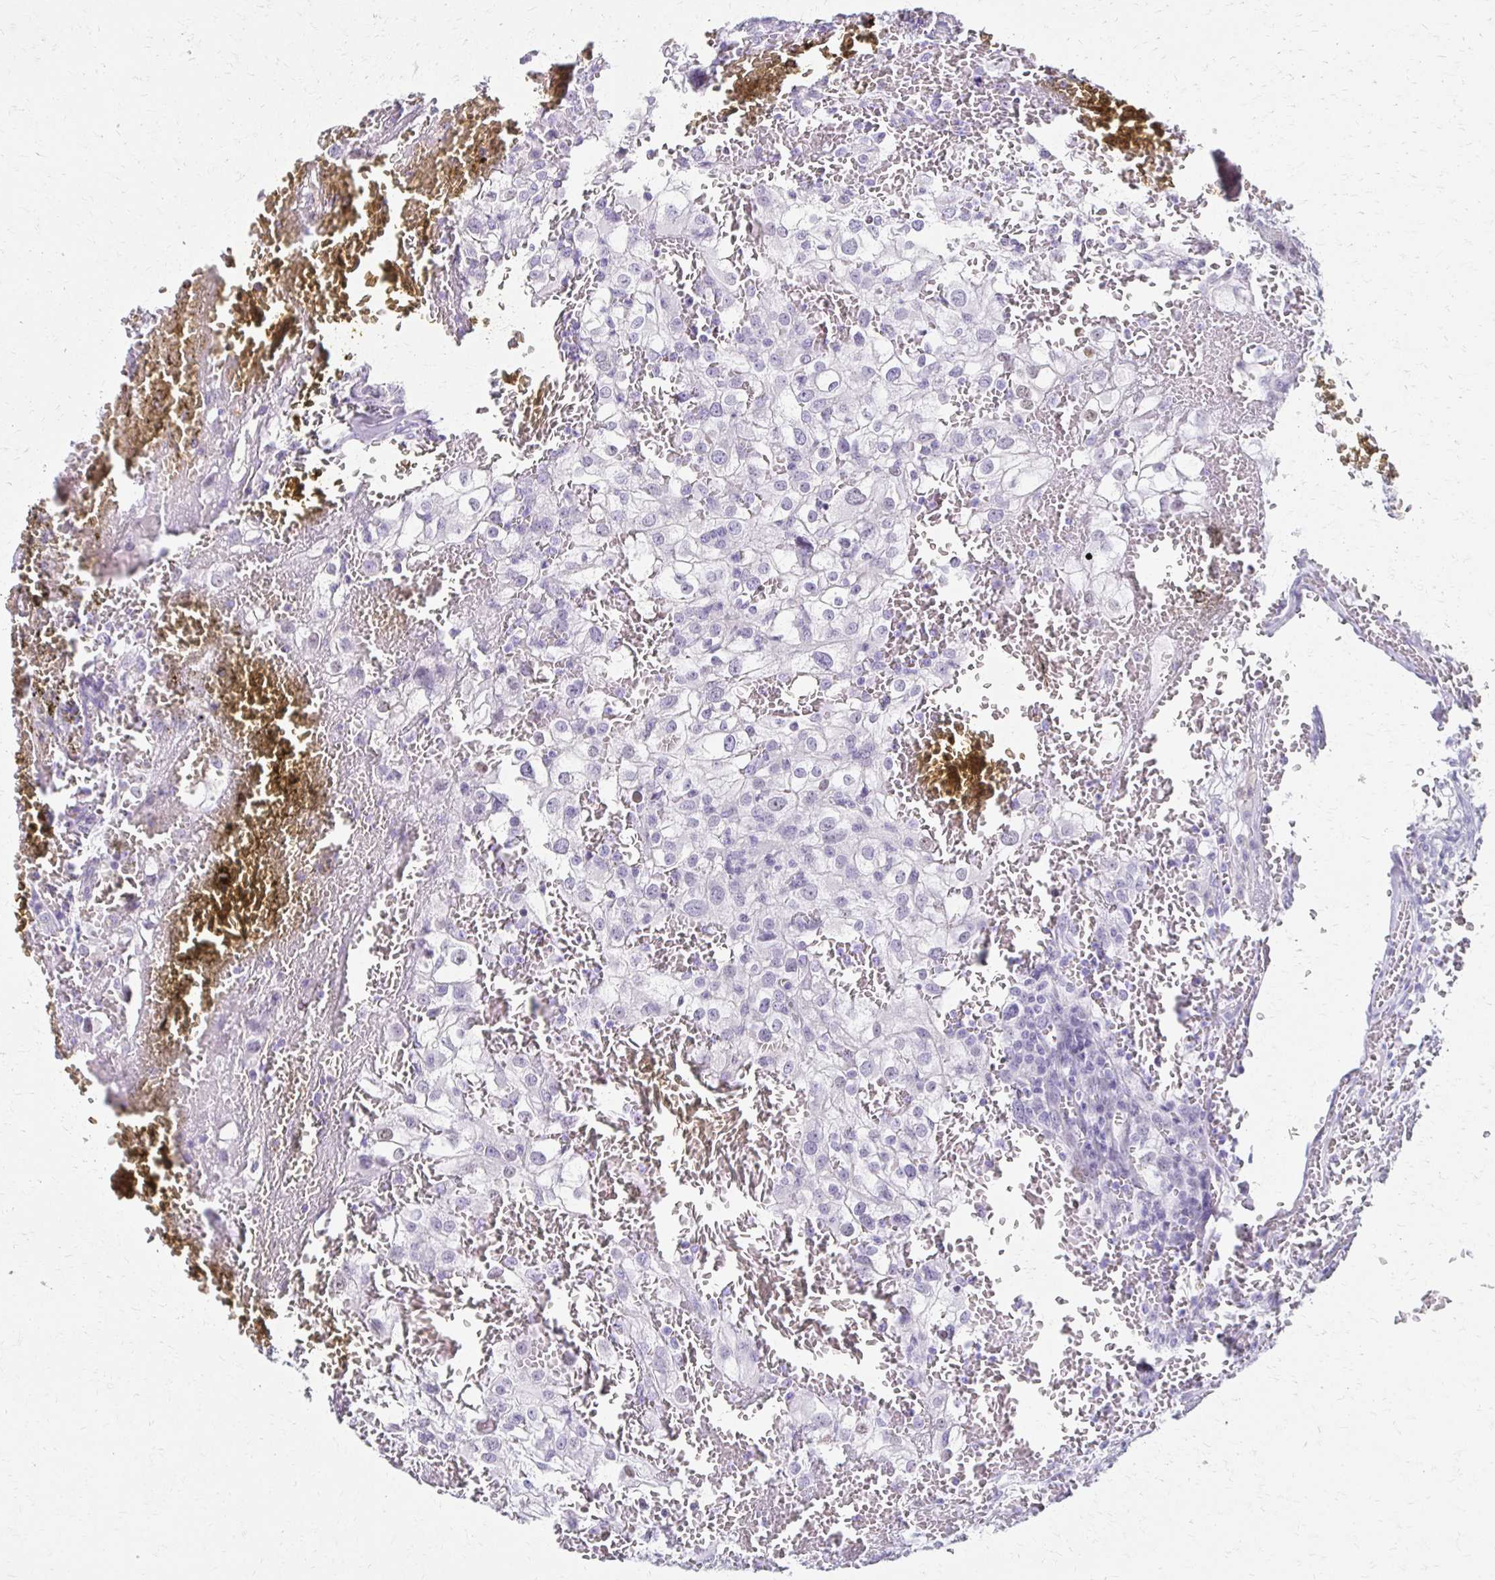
{"staining": {"intensity": "negative", "quantity": "none", "location": "none"}, "tissue": "renal cancer", "cell_type": "Tumor cells", "image_type": "cancer", "snomed": [{"axis": "morphology", "description": "Adenocarcinoma, NOS"}, {"axis": "topography", "description": "Kidney"}], "caption": "This is an IHC micrograph of renal cancer (adenocarcinoma). There is no expression in tumor cells.", "gene": "MORC4", "patient": {"sex": "female", "age": 74}}